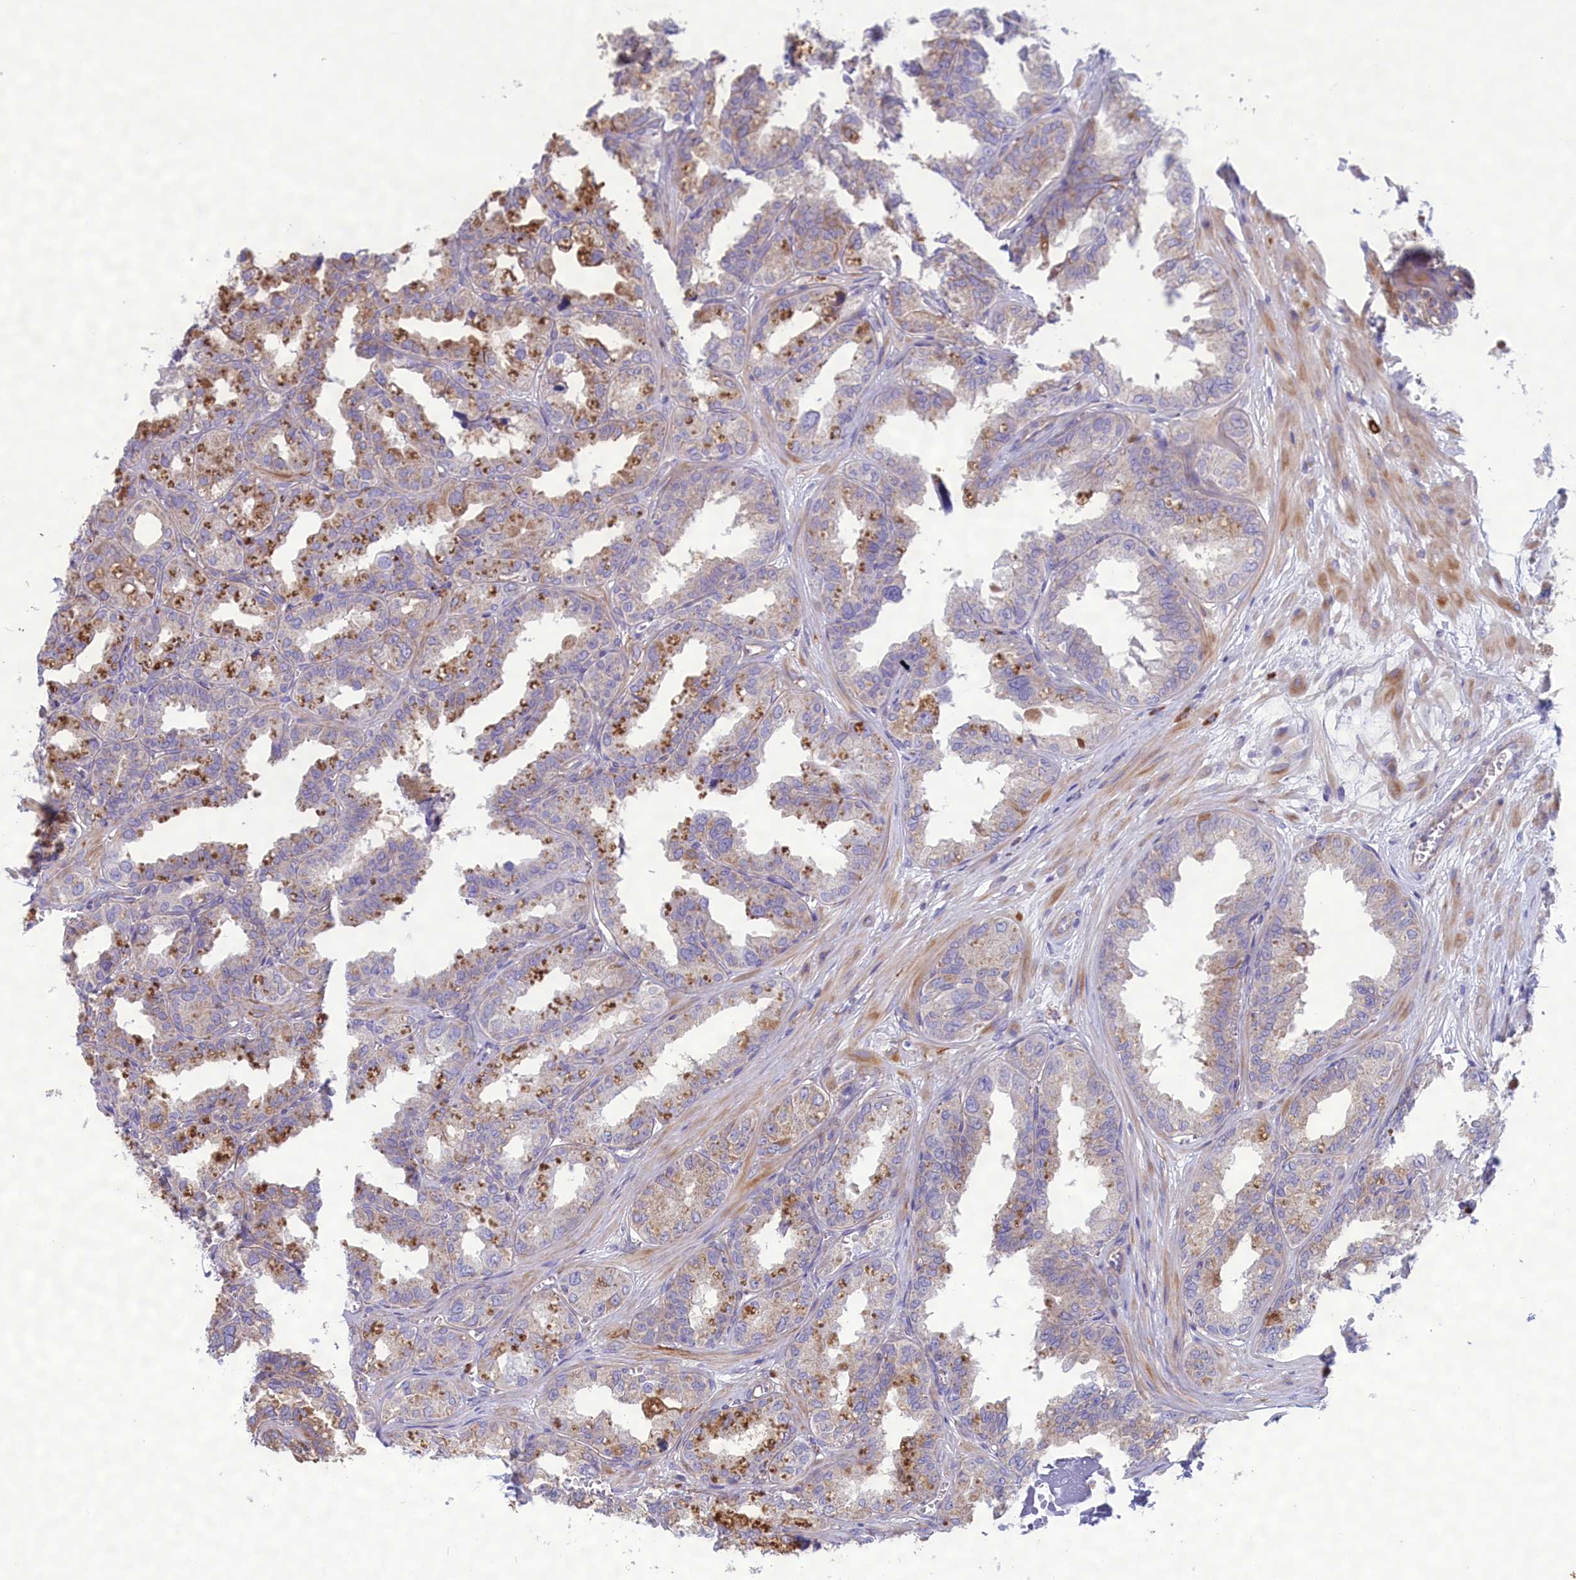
{"staining": {"intensity": "moderate", "quantity": "<25%", "location": "cytoplasmic/membranous"}, "tissue": "seminal vesicle", "cell_type": "Glandular cells", "image_type": "normal", "snomed": [{"axis": "morphology", "description": "Normal tissue, NOS"}, {"axis": "topography", "description": "Prostate"}, {"axis": "topography", "description": "Seminal veicle"}], "caption": "Seminal vesicle stained for a protein shows moderate cytoplasmic/membranous positivity in glandular cells. (IHC, brightfield microscopy, high magnification).", "gene": "MPV17L2", "patient": {"sex": "male", "age": 51}}